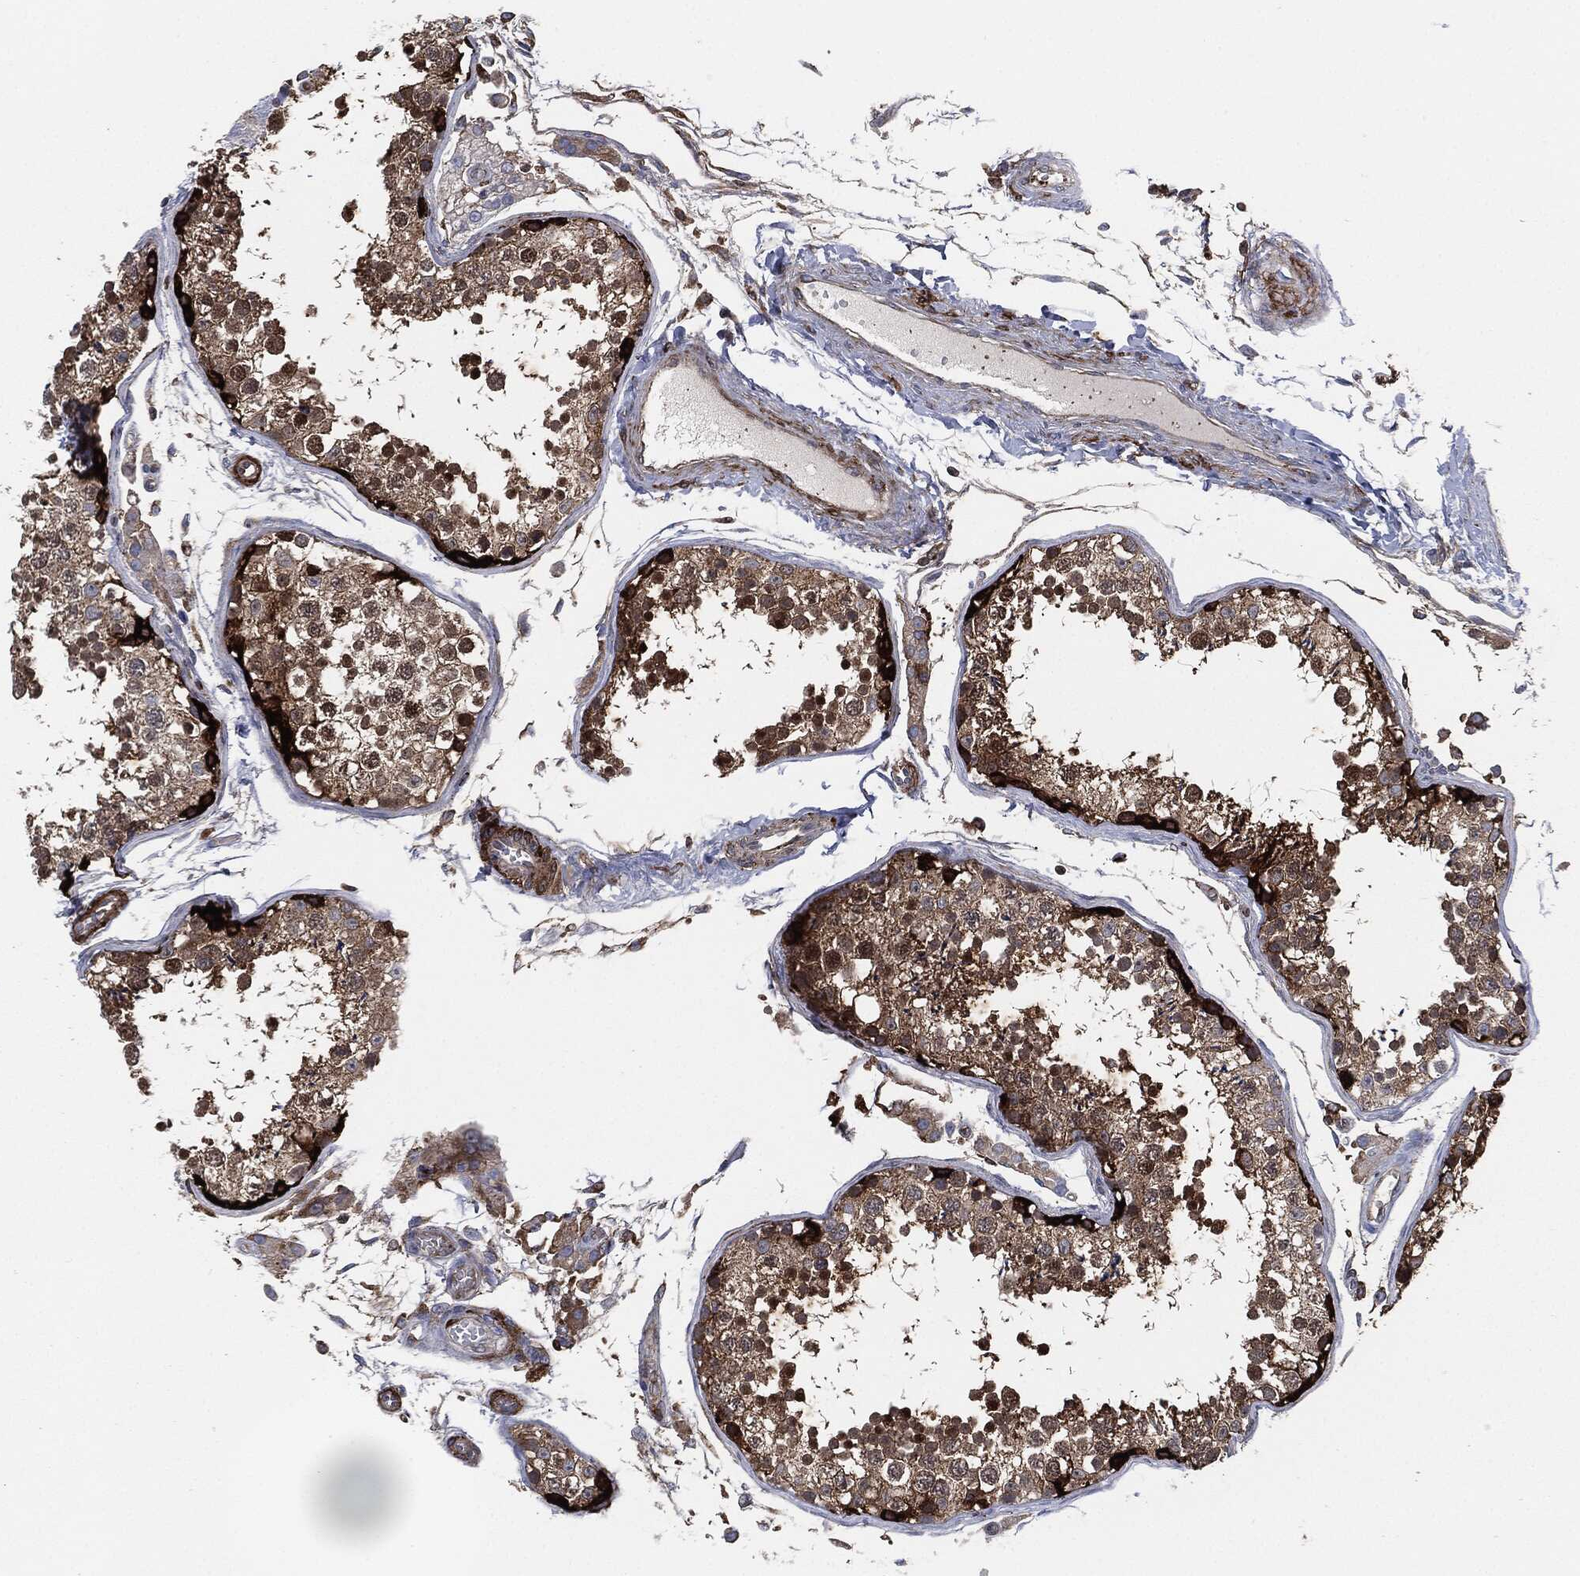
{"staining": {"intensity": "strong", "quantity": "25%-75%", "location": "cytoplasmic/membranous"}, "tissue": "testis", "cell_type": "Cells in seminiferous ducts", "image_type": "normal", "snomed": [{"axis": "morphology", "description": "Normal tissue, NOS"}, {"axis": "topography", "description": "Testis"}], "caption": "Unremarkable testis exhibits strong cytoplasmic/membranous positivity in approximately 25%-75% of cells in seminiferous ducts.", "gene": "CALR", "patient": {"sex": "male", "age": 29}}